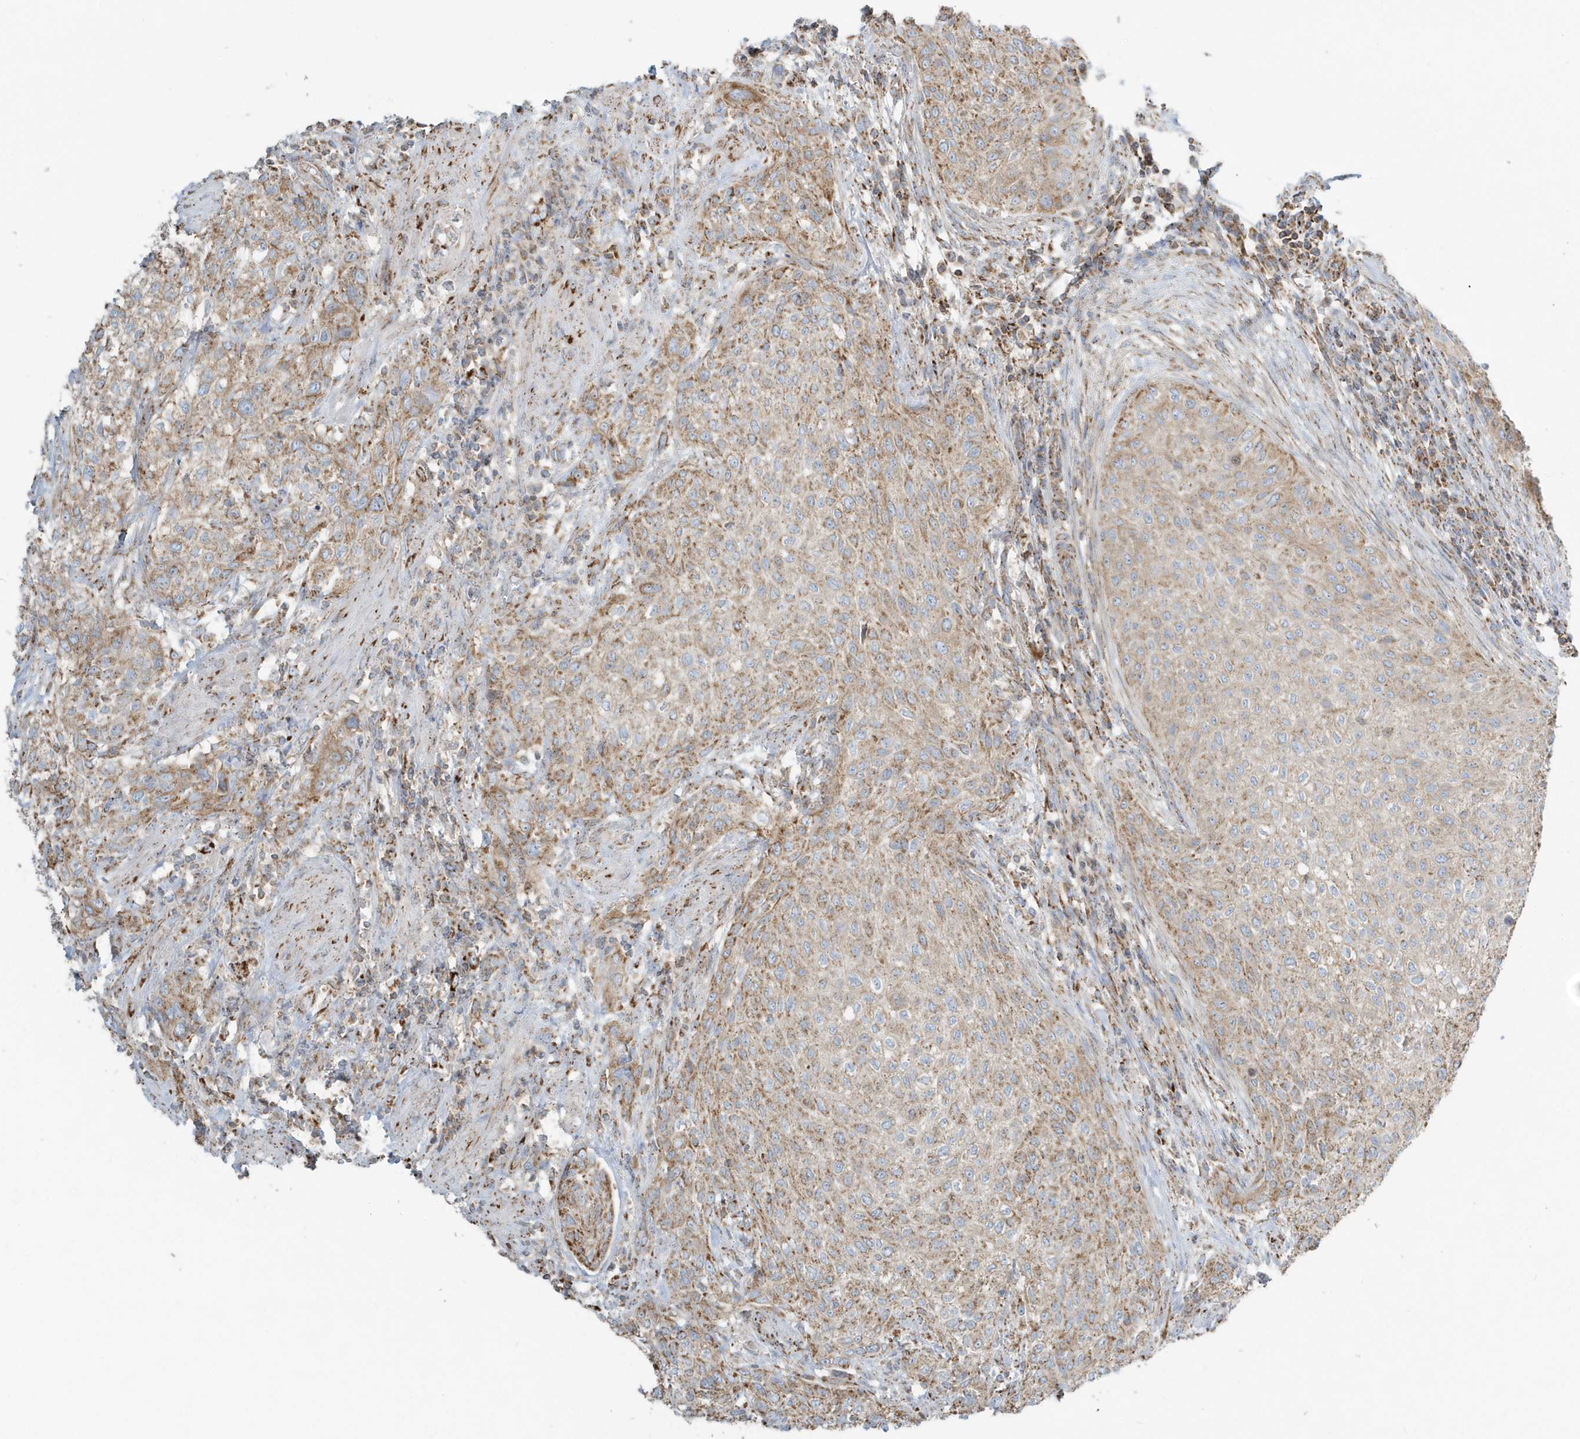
{"staining": {"intensity": "moderate", "quantity": ">75%", "location": "cytoplasmic/membranous"}, "tissue": "urothelial cancer", "cell_type": "Tumor cells", "image_type": "cancer", "snomed": [{"axis": "morphology", "description": "Urothelial carcinoma, High grade"}, {"axis": "topography", "description": "Urinary bladder"}], "caption": "A medium amount of moderate cytoplasmic/membranous positivity is seen in approximately >75% of tumor cells in urothelial cancer tissue.", "gene": "RAB11FIP3", "patient": {"sex": "male", "age": 35}}